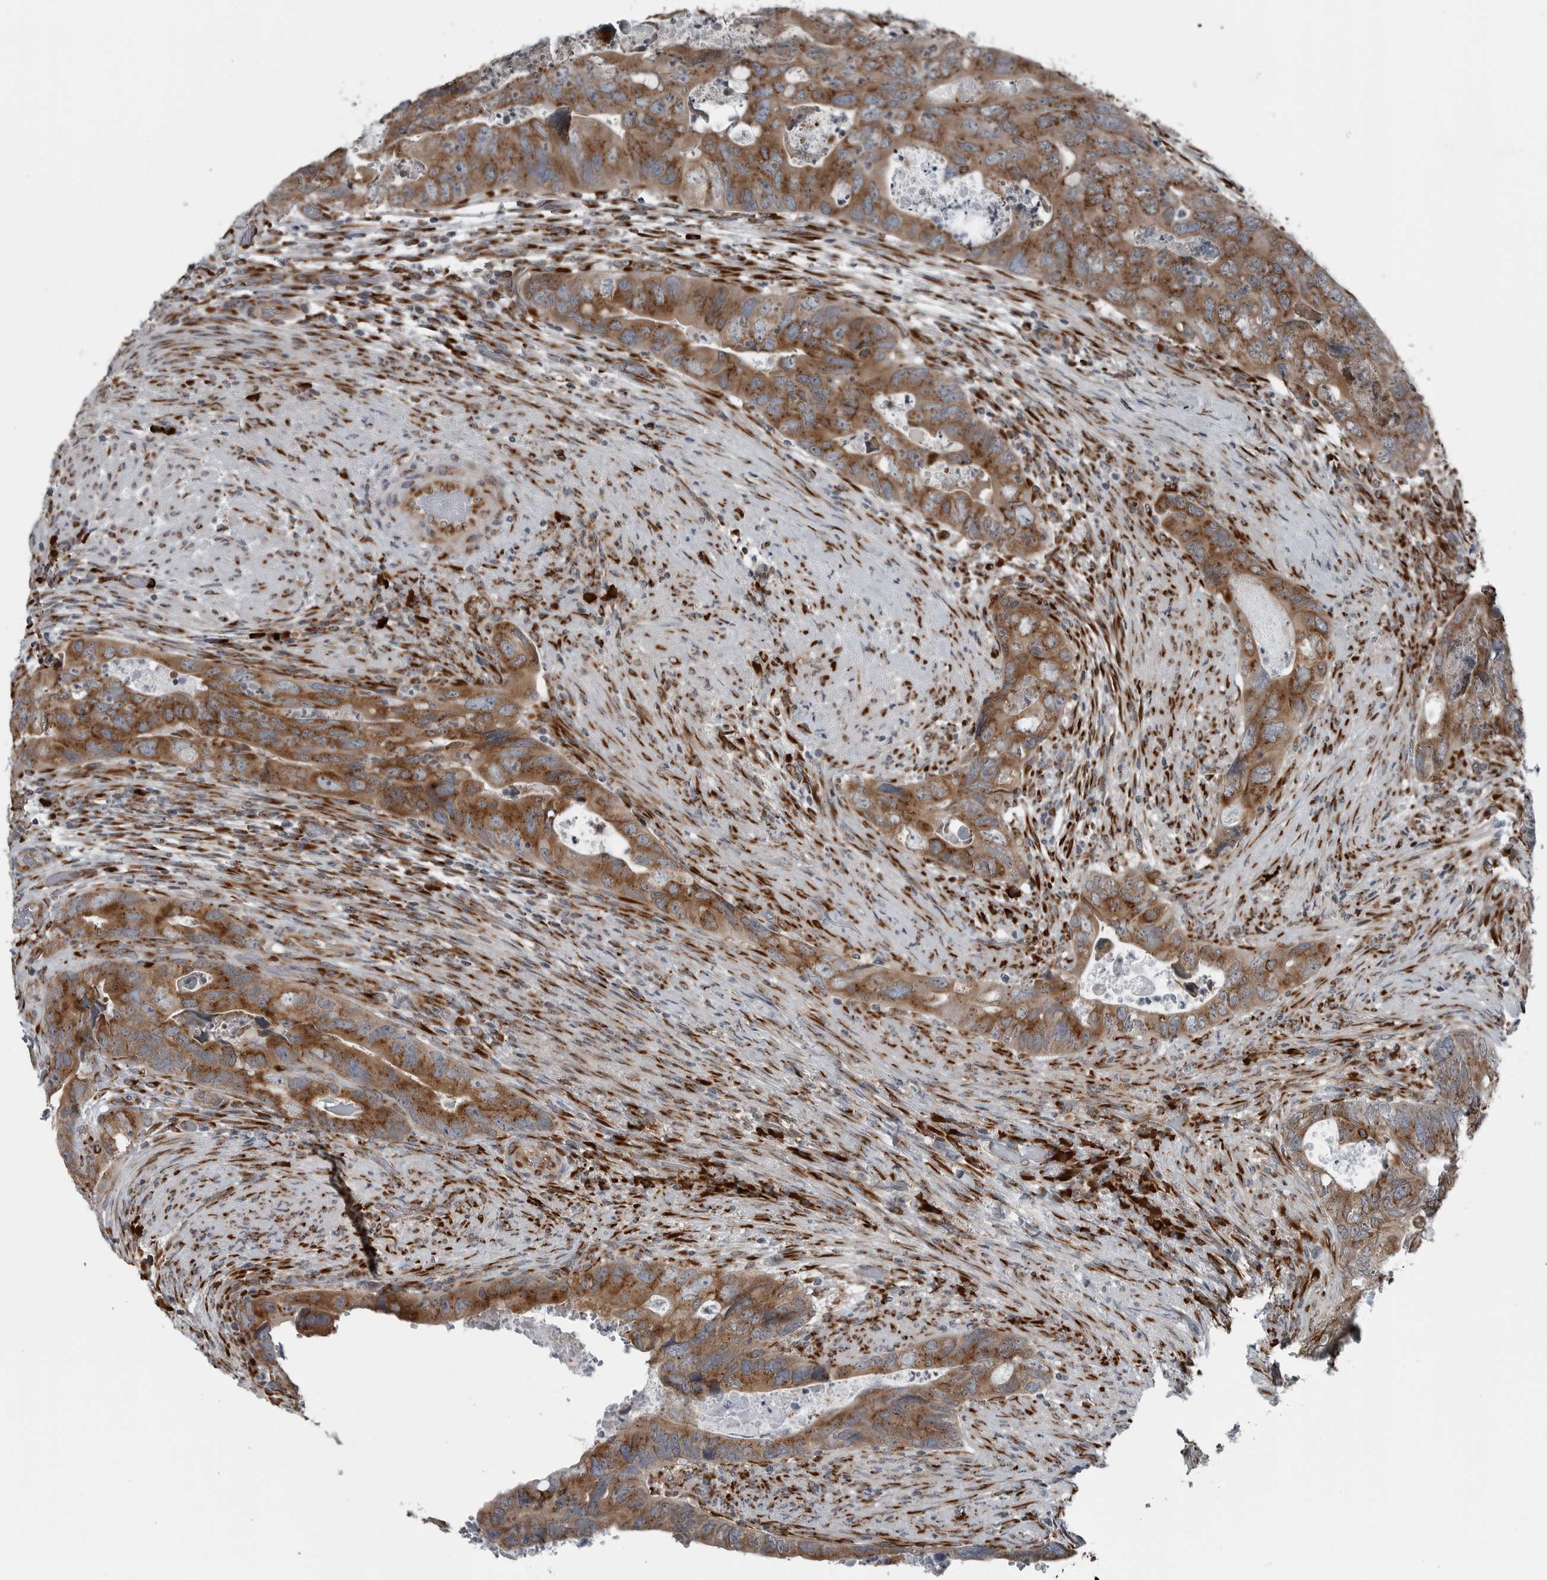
{"staining": {"intensity": "moderate", "quantity": ">75%", "location": "cytoplasmic/membranous"}, "tissue": "colorectal cancer", "cell_type": "Tumor cells", "image_type": "cancer", "snomed": [{"axis": "morphology", "description": "Adenocarcinoma, NOS"}, {"axis": "topography", "description": "Rectum"}], "caption": "IHC micrograph of neoplastic tissue: human colorectal cancer (adenocarcinoma) stained using immunohistochemistry shows medium levels of moderate protein expression localized specifically in the cytoplasmic/membranous of tumor cells, appearing as a cytoplasmic/membranous brown color.", "gene": "CEP85", "patient": {"sex": "male", "age": 63}}